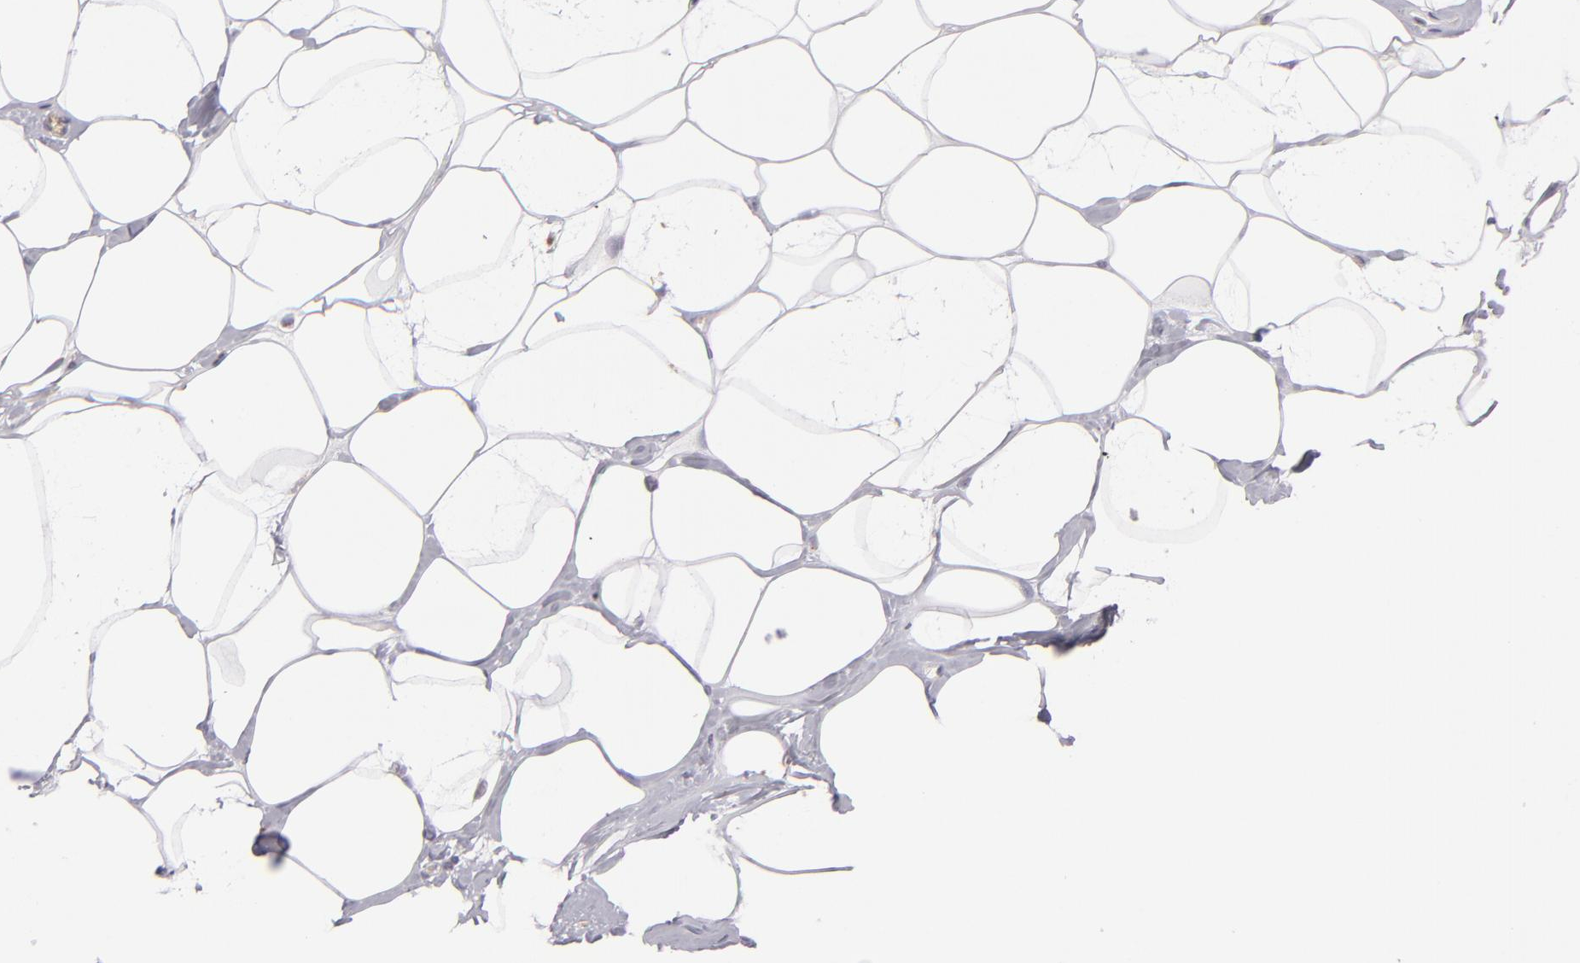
{"staining": {"intensity": "negative", "quantity": "none", "location": "none"}, "tissue": "breast", "cell_type": "Adipocytes", "image_type": "normal", "snomed": [{"axis": "morphology", "description": "Normal tissue, NOS"}, {"axis": "morphology", "description": "Fibrosis, NOS"}, {"axis": "topography", "description": "Breast"}], "caption": "Human breast stained for a protein using IHC exhibits no positivity in adipocytes.", "gene": "SH2D4A", "patient": {"sex": "female", "age": 39}}